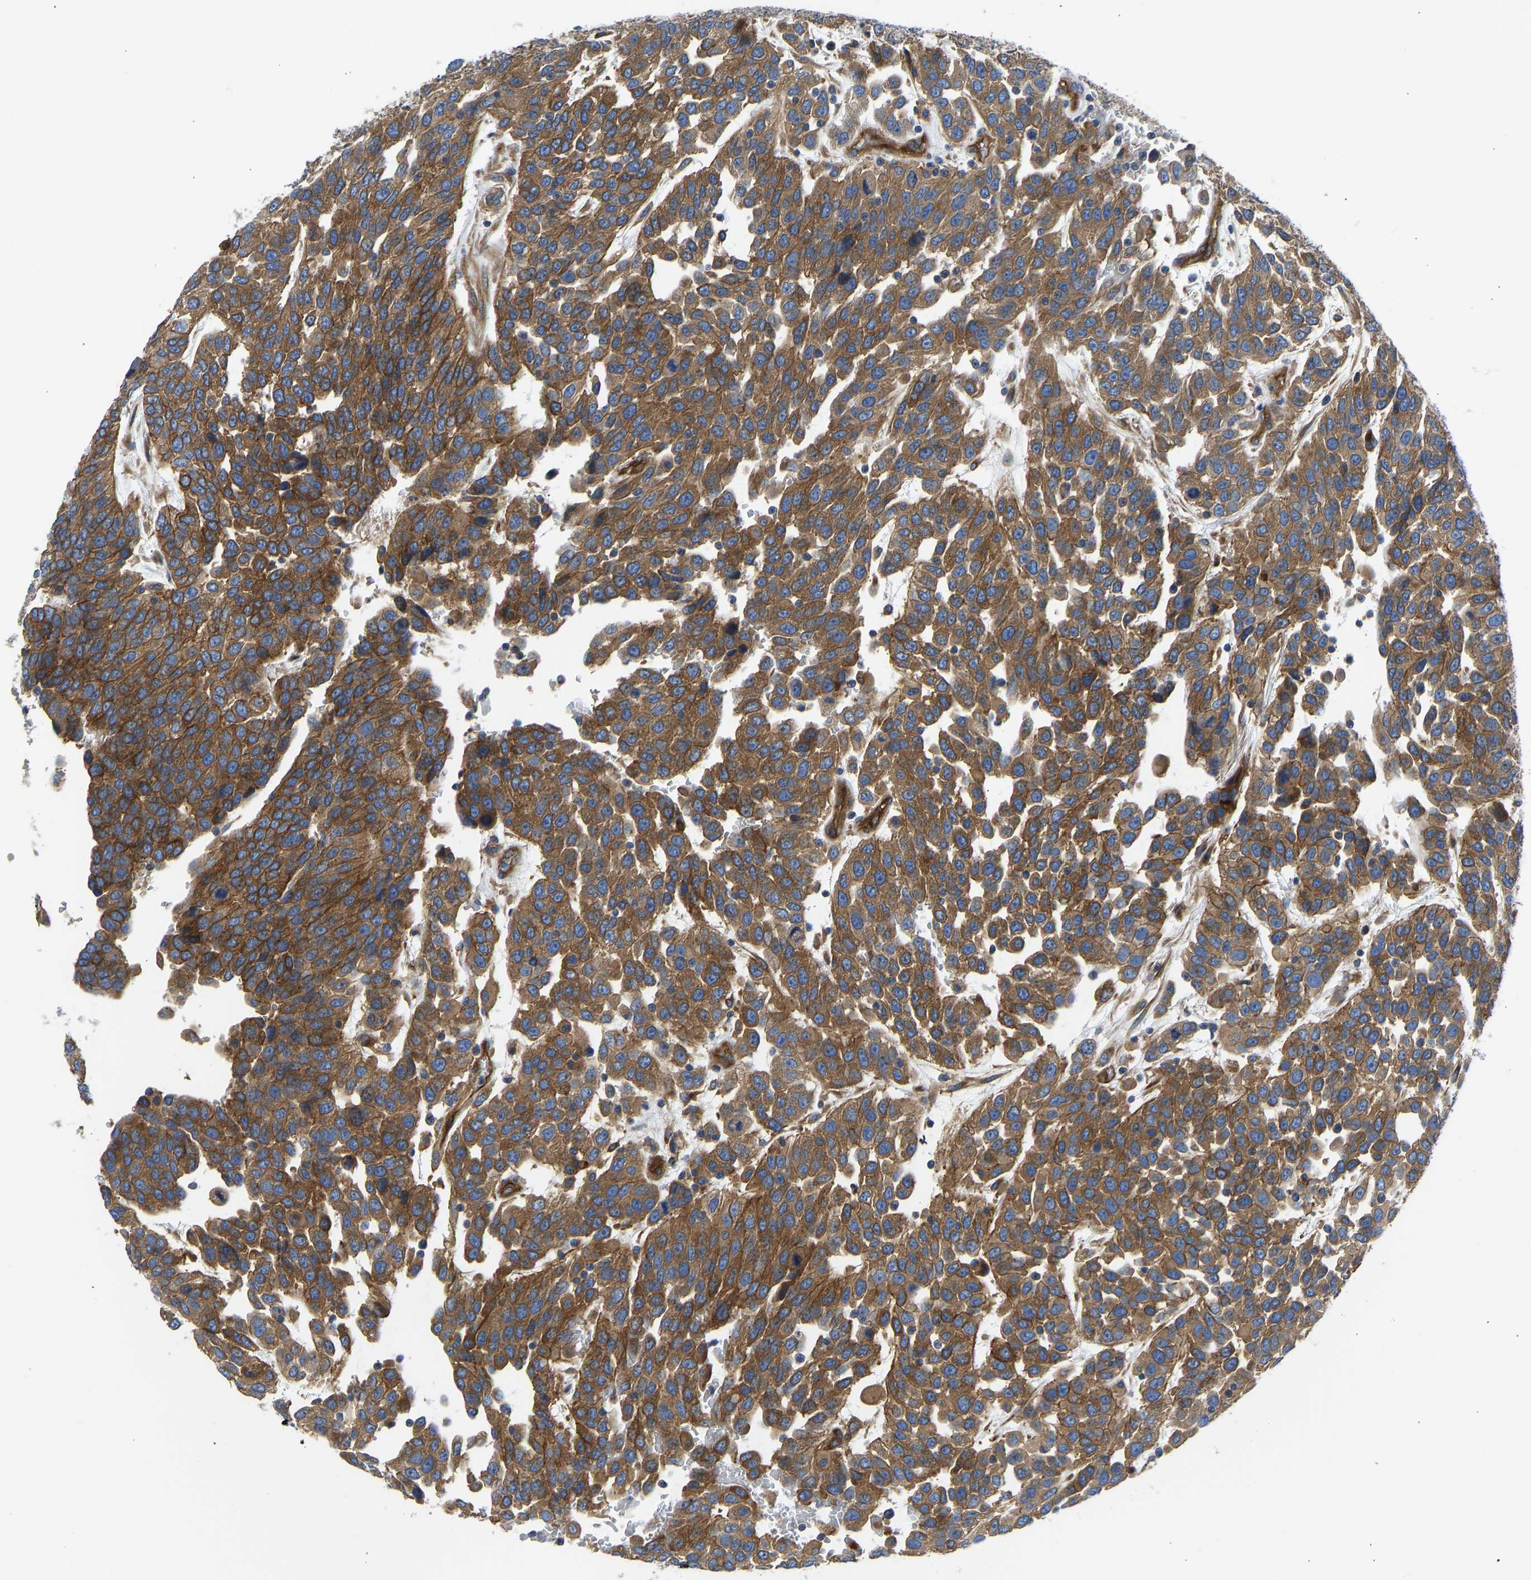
{"staining": {"intensity": "strong", "quantity": ">75%", "location": "cytoplasmic/membranous"}, "tissue": "urothelial cancer", "cell_type": "Tumor cells", "image_type": "cancer", "snomed": [{"axis": "morphology", "description": "Urothelial carcinoma, High grade"}, {"axis": "topography", "description": "Urinary bladder"}], "caption": "A micrograph showing strong cytoplasmic/membranous positivity in about >75% of tumor cells in urothelial carcinoma (high-grade), as visualized by brown immunohistochemical staining.", "gene": "MYO1C", "patient": {"sex": "female", "age": 80}}